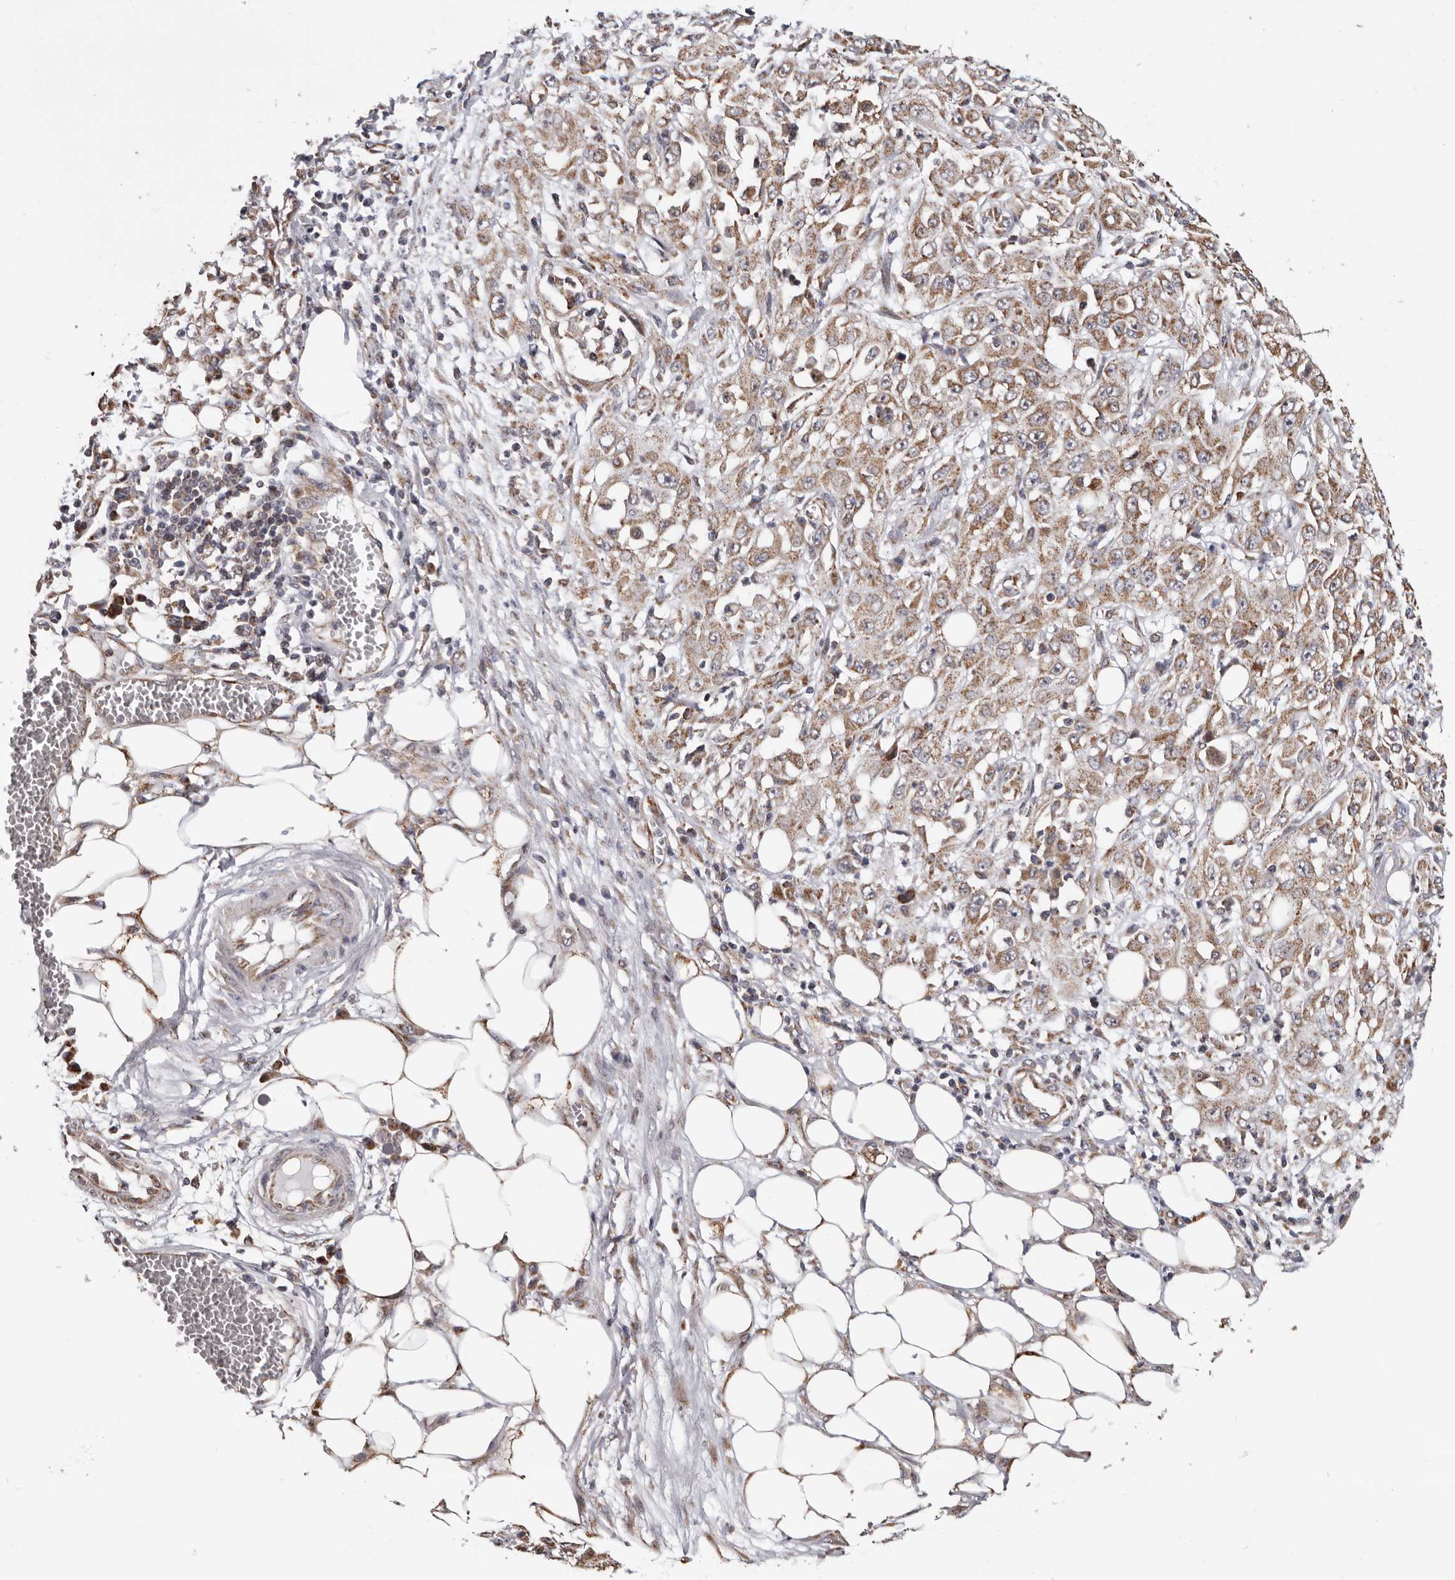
{"staining": {"intensity": "weak", "quantity": ">75%", "location": "cytoplasmic/membranous"}, "tissue": "skin cancer", "cell_type": "Tumor cells", "image_type": "cancer", "snomed": [{"axis": "morphology", "description": "Squamous cell carcinoma, NOS"}, {"axis": "morphology", "description": "Squamous cell carcinoma, metastatic, NOS"}, {"axis": "topography", "description": "Skin"}, {"axis": "topography", "description": "Lymph node"}], "caption": "The micrograph demonstrates immunohistochemical staining of skin cancer. There is weak cytoplasmic/membranous expression is present in approximately >75% of tumor cells.", "gene": "MRPL18", "patient": {"sex": "male", "age": 75}}